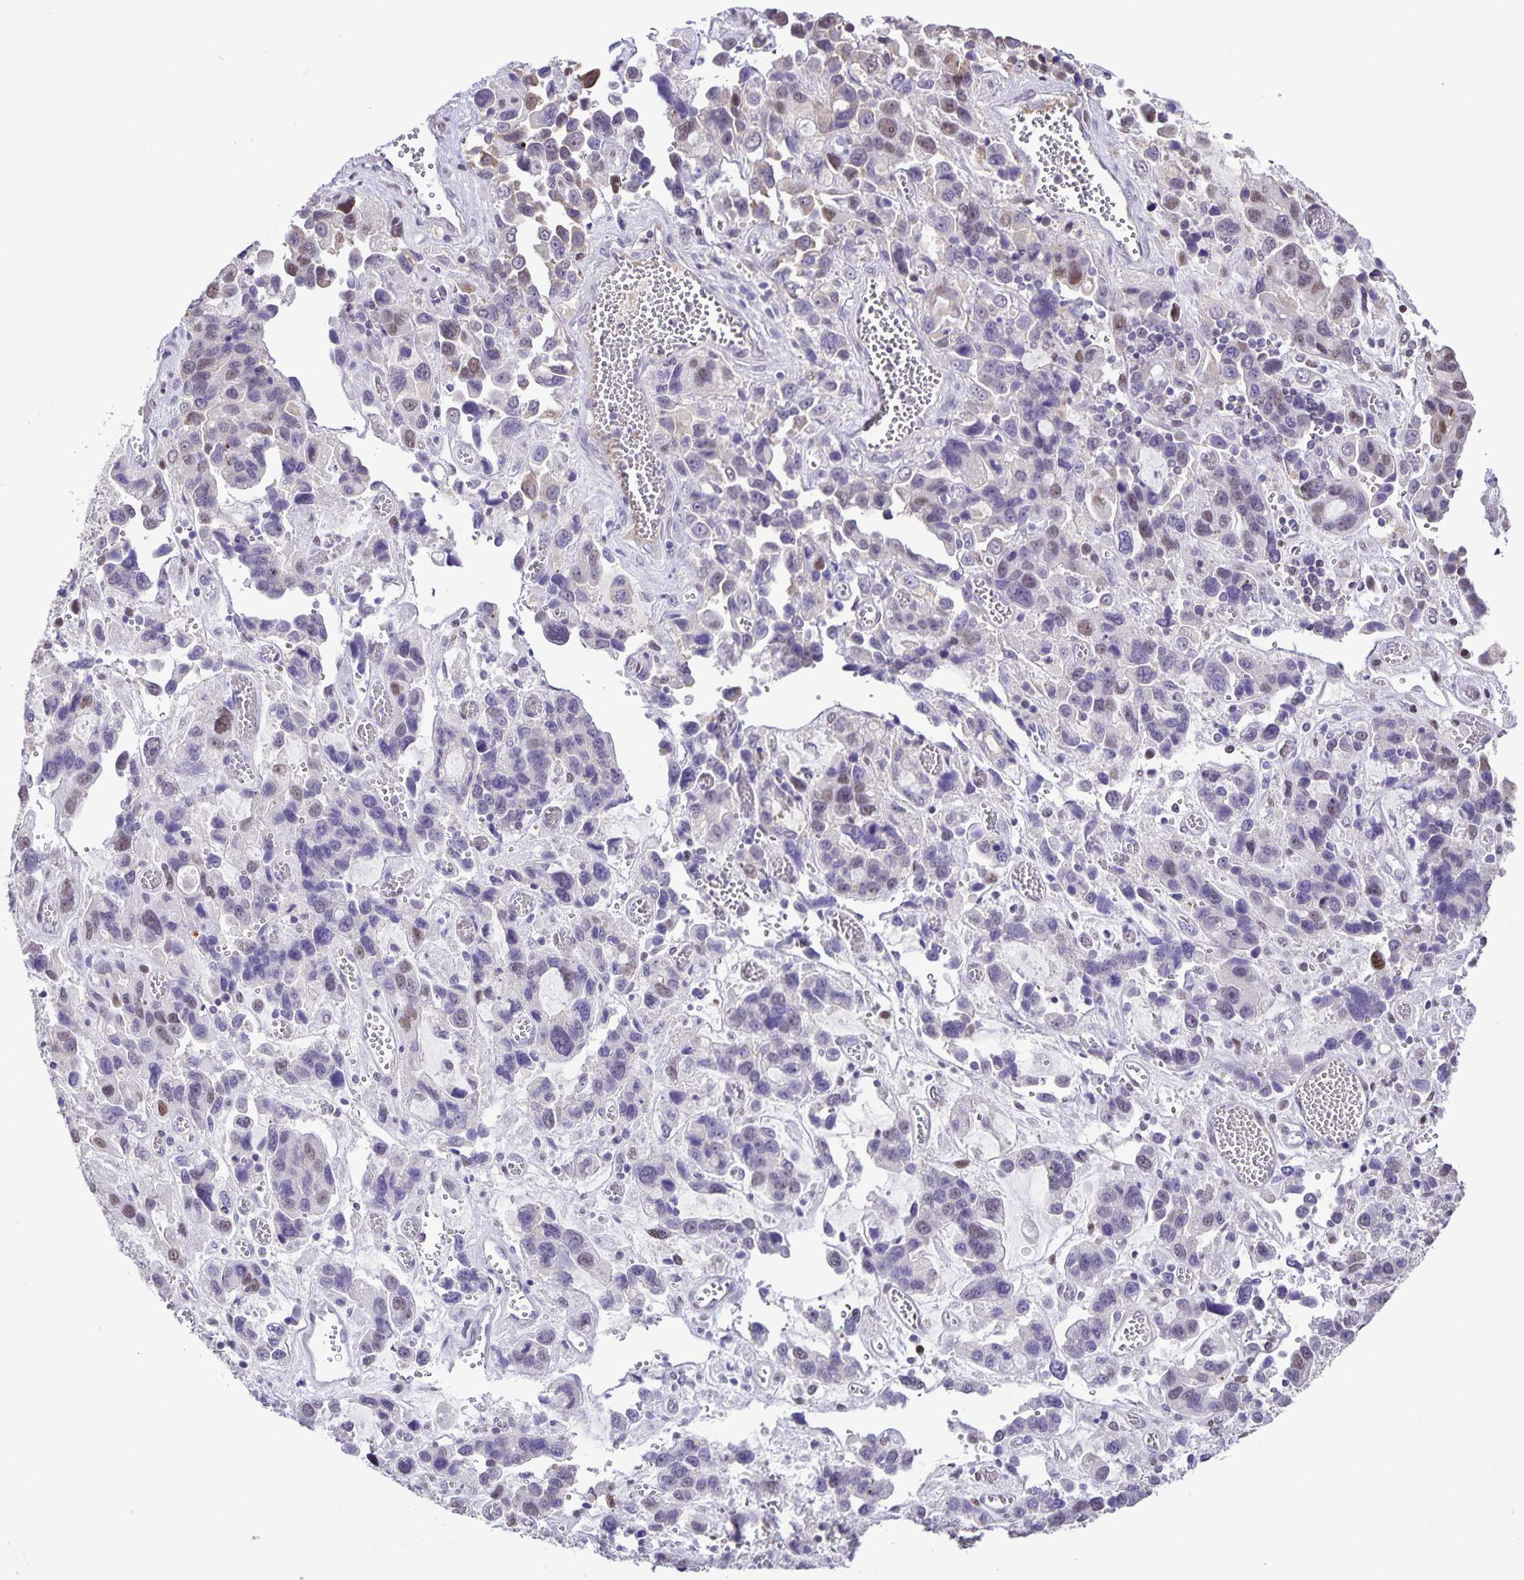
{"staining": {"intensity": "negative", "quantity": "none", "location": "none"}, "tissue": "stomach cancer", "cell_type": "Tumor cells", "image_type": "cancer", "snomed": [{"axis": "morphology", "description": "Adenocarcinoma, NOS"}, {"axis": "topography", "description": "Stomach, upper"}], "caption": "Protein analysis of stomach cancer (adenocarcinoma) shows no significant positivity in tumor cells. (IHC, brightfield microscopy, high magnification).", "gene": "ONECUT2", "patient": {"sex": "female", "age": 81}}